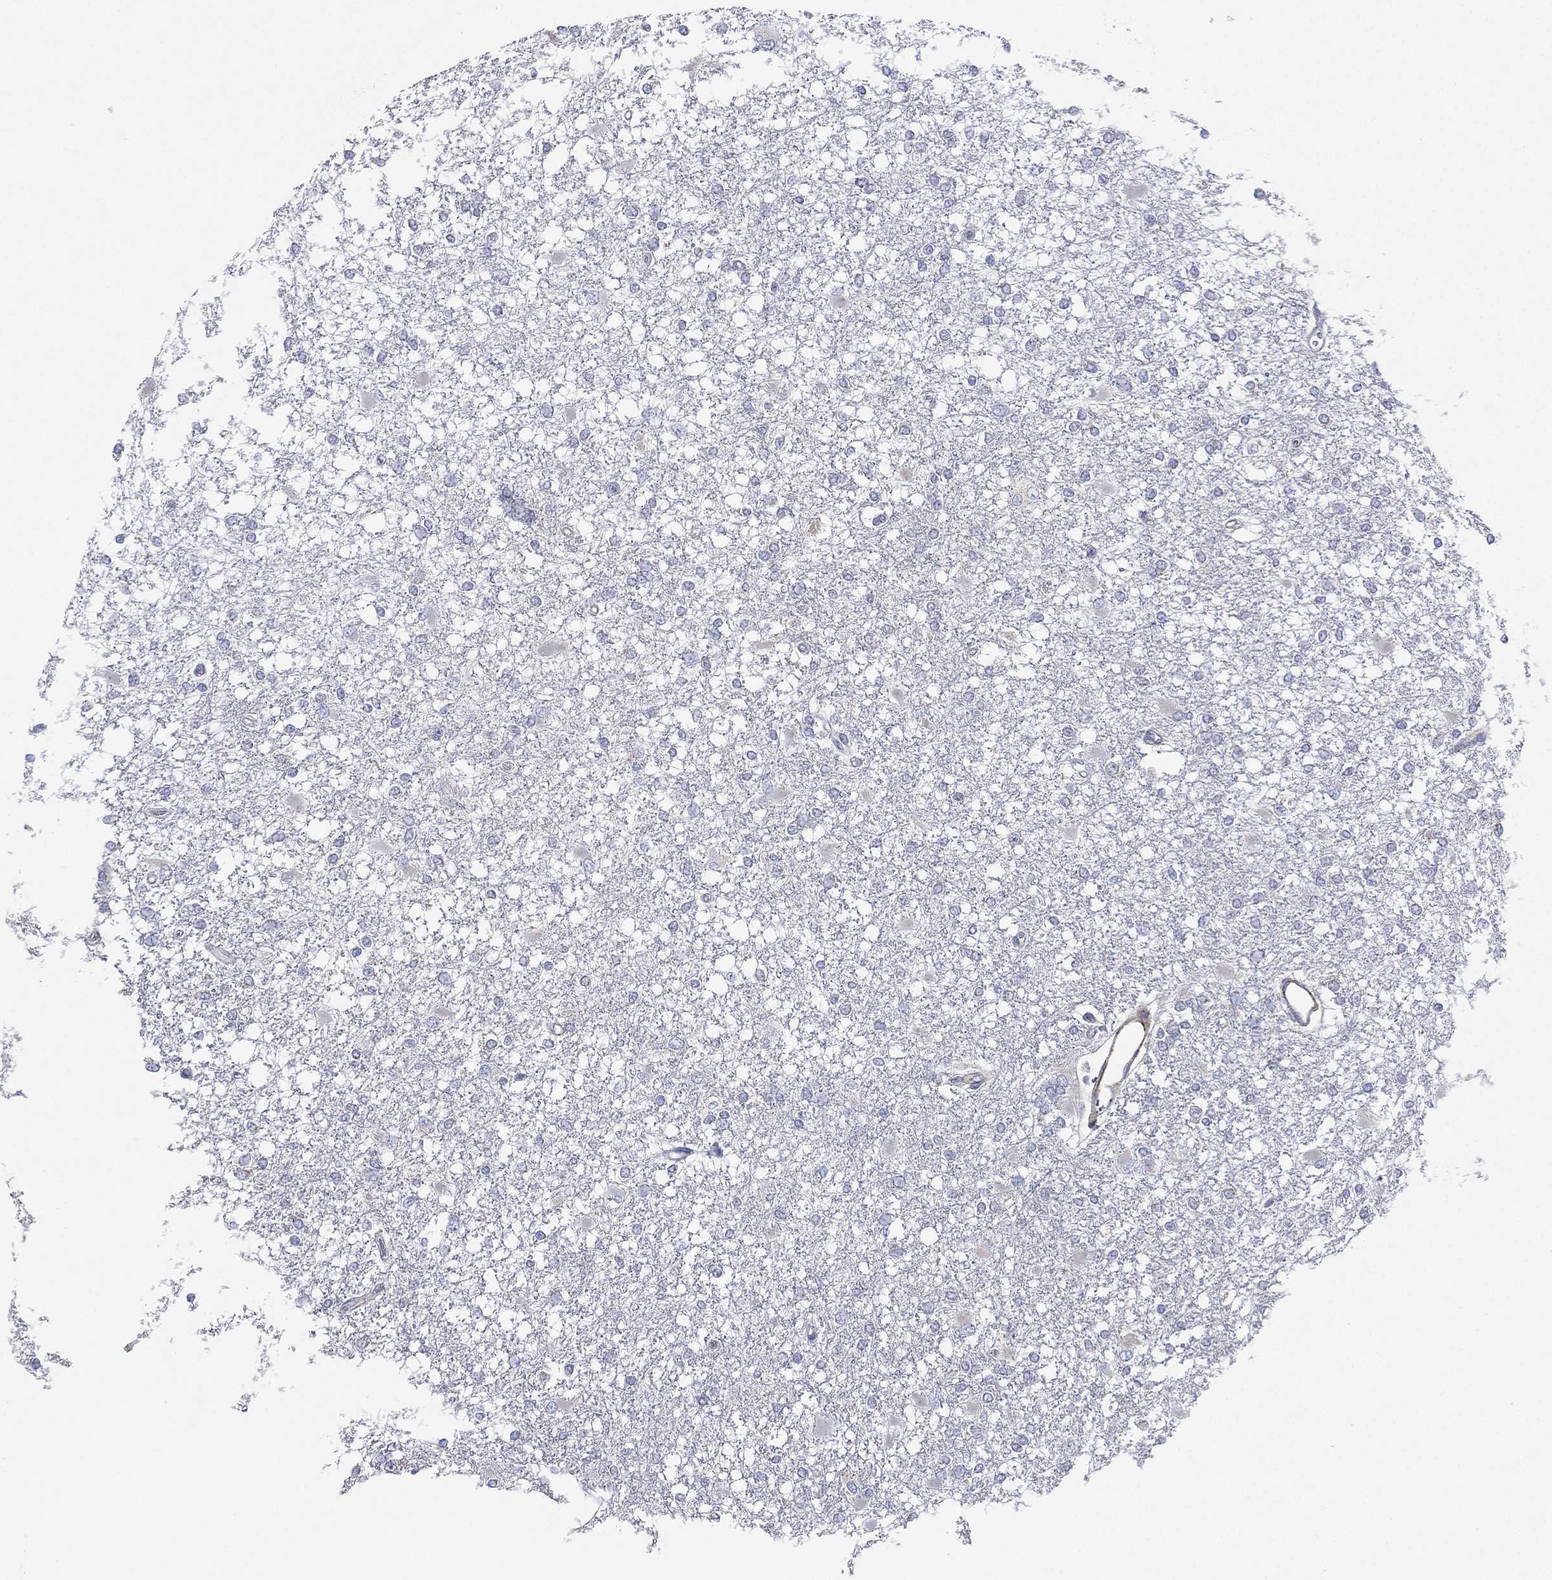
{"staining": {"intensity": "negative", "quantity": "none", "location": "none"}, "tissue": "glioma", "cell_type": "Tumor cells", "image_type": "cancer", "snomed": [{"axis": "morphology", "description": "Glioma, malignant, High grade"}, {"axis": "topography", "description": "Cerebral cortex"}], "caption": "A micrograph of glioma stained for a protein exhibits no brown staining in tumor cells.", "gene": "ATP8A2", "patient": {"sex": "male", "age": 79}}